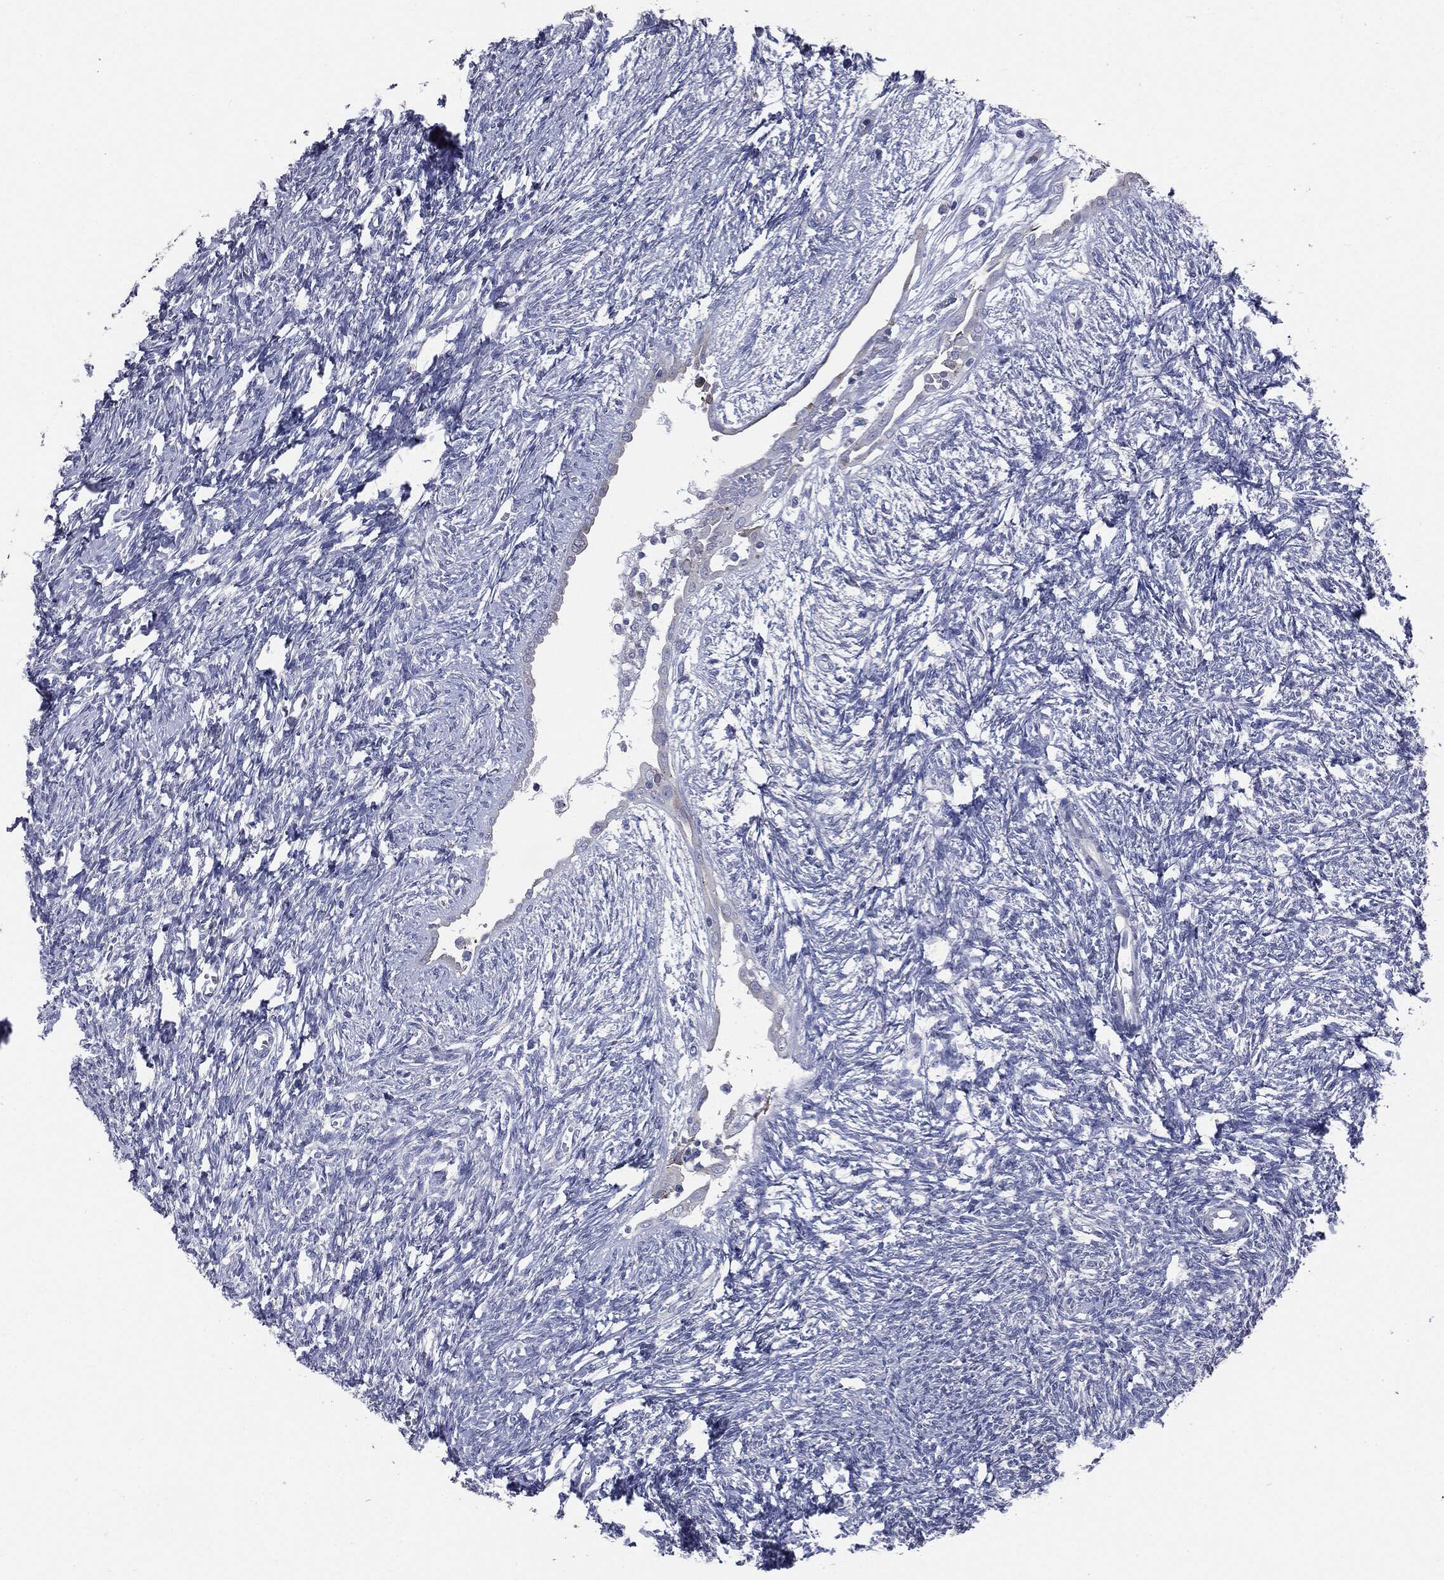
{"staining": {"intensity": "strong", "quantity": "25%-75%", "location": "cytoplasmic/membranous,nuclear"}, "tissue": "ovary", "cell_type": "Follicle cells", "image_type": "normal", "snomed": [{"axis": "morphology", "description": "Normal tissue, NOS"}, {"axis": "topography", "description": "Fallopian tube"}, {"axis": "topography", "description": "Ovary"}], "caption": "An IHC micrograph of benign tissue is shown. Protein staining in brown shows strong cytoplasmic/membranous,nuclear positivity in ovary within follicle cells.", "gene": "PTGS2", "patient": {"sex": "female", "age": 33}}